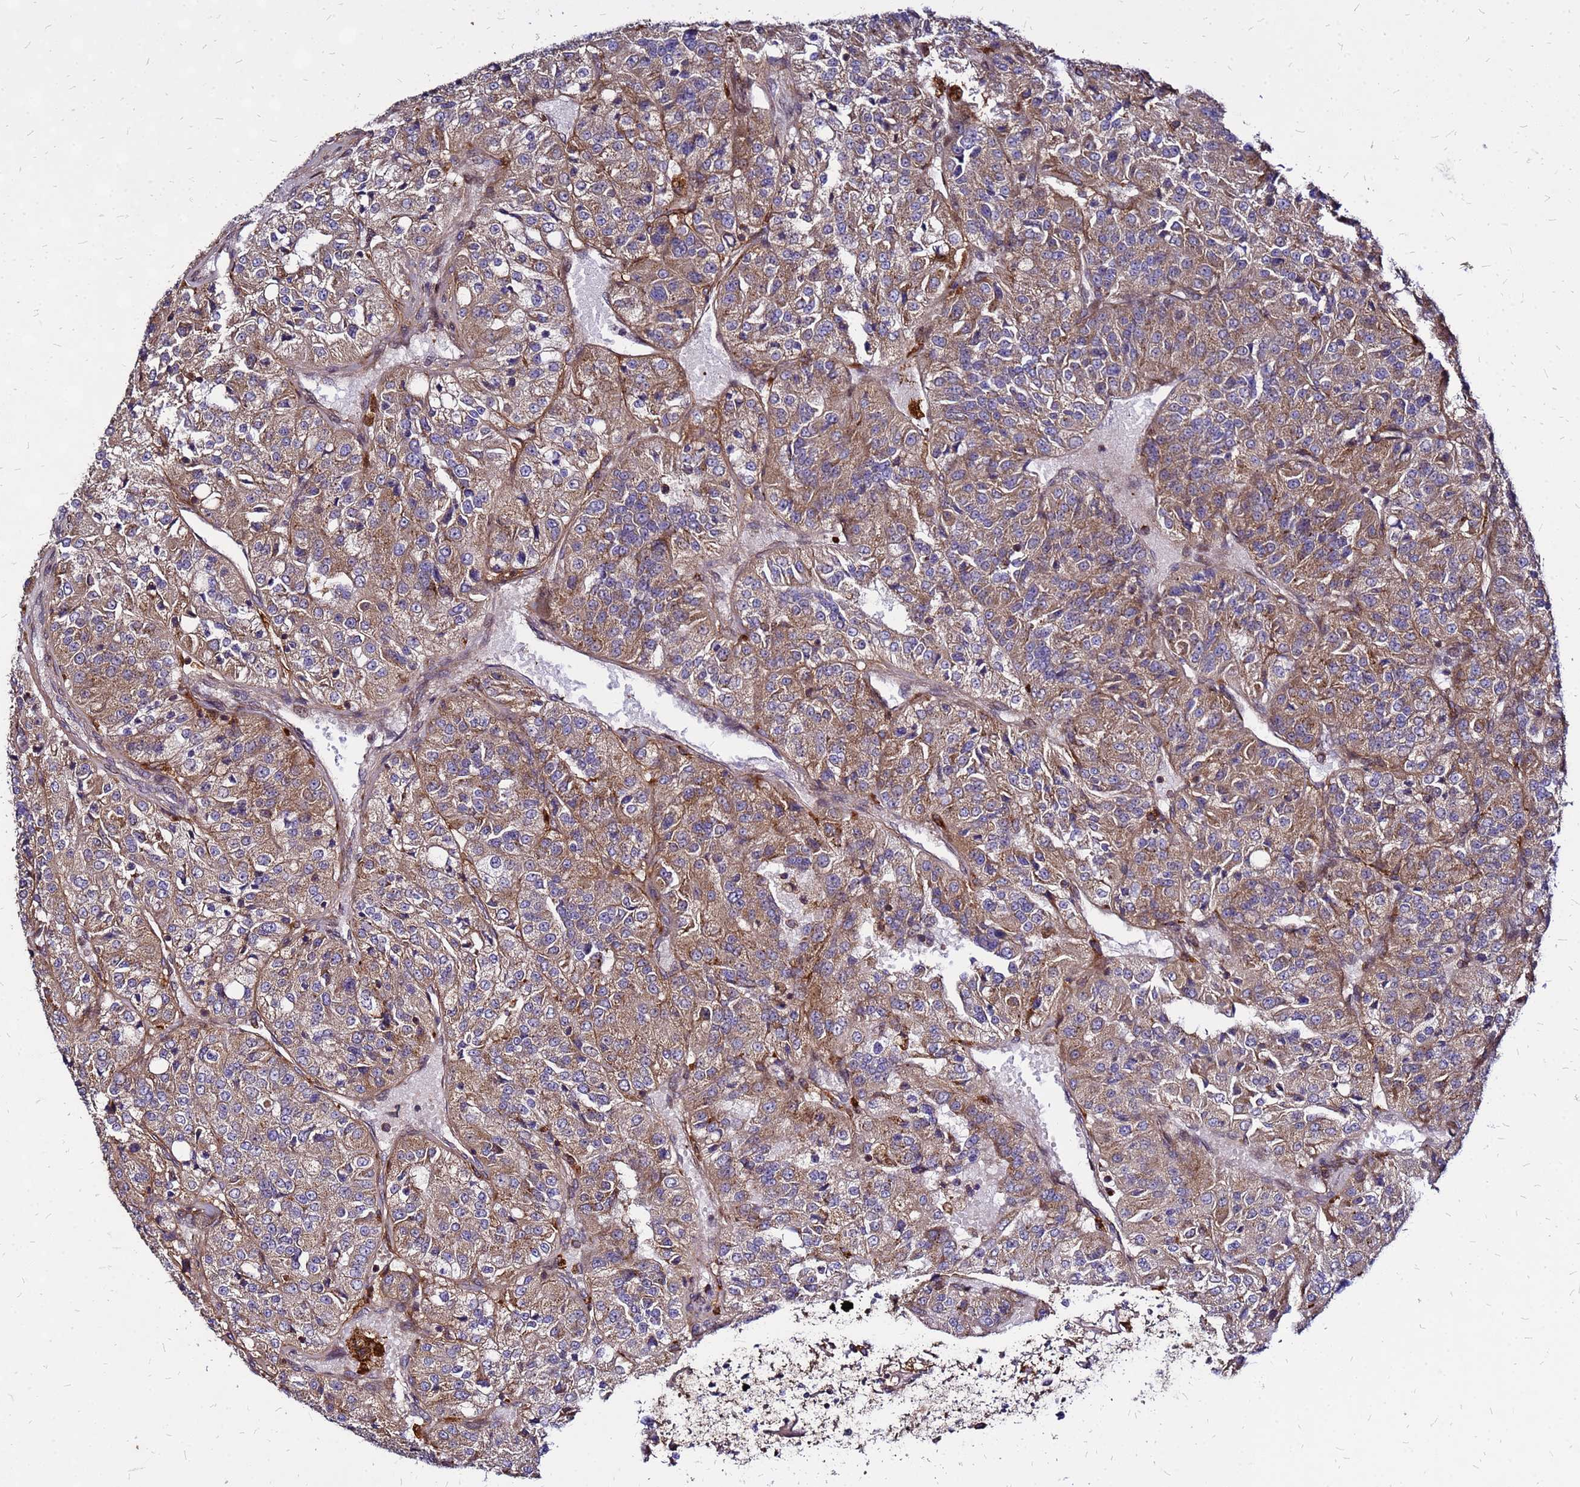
{"staining": {"intensity": "moderate", "quantity": ">75%", "location": "cytoplasmic/membranous"}, "tissue": "renal cancer", "cell_type": "Tumor cells", "image_type": "cancer", "snomed": [{"axis": "morphology", "description": "Adenocarcinoma, NOS"}, {"axis": "topography", "description": "Kidney"}], "caption": "Immunohistochemistry (IHC) of human renal adenocarcinoma displays medium levels of moderate cytoplasmic/membranous expression in approximately >75% of tumor cells.", "gene": "CYBC1", "patient": {"sex": "female", "age": 63}}